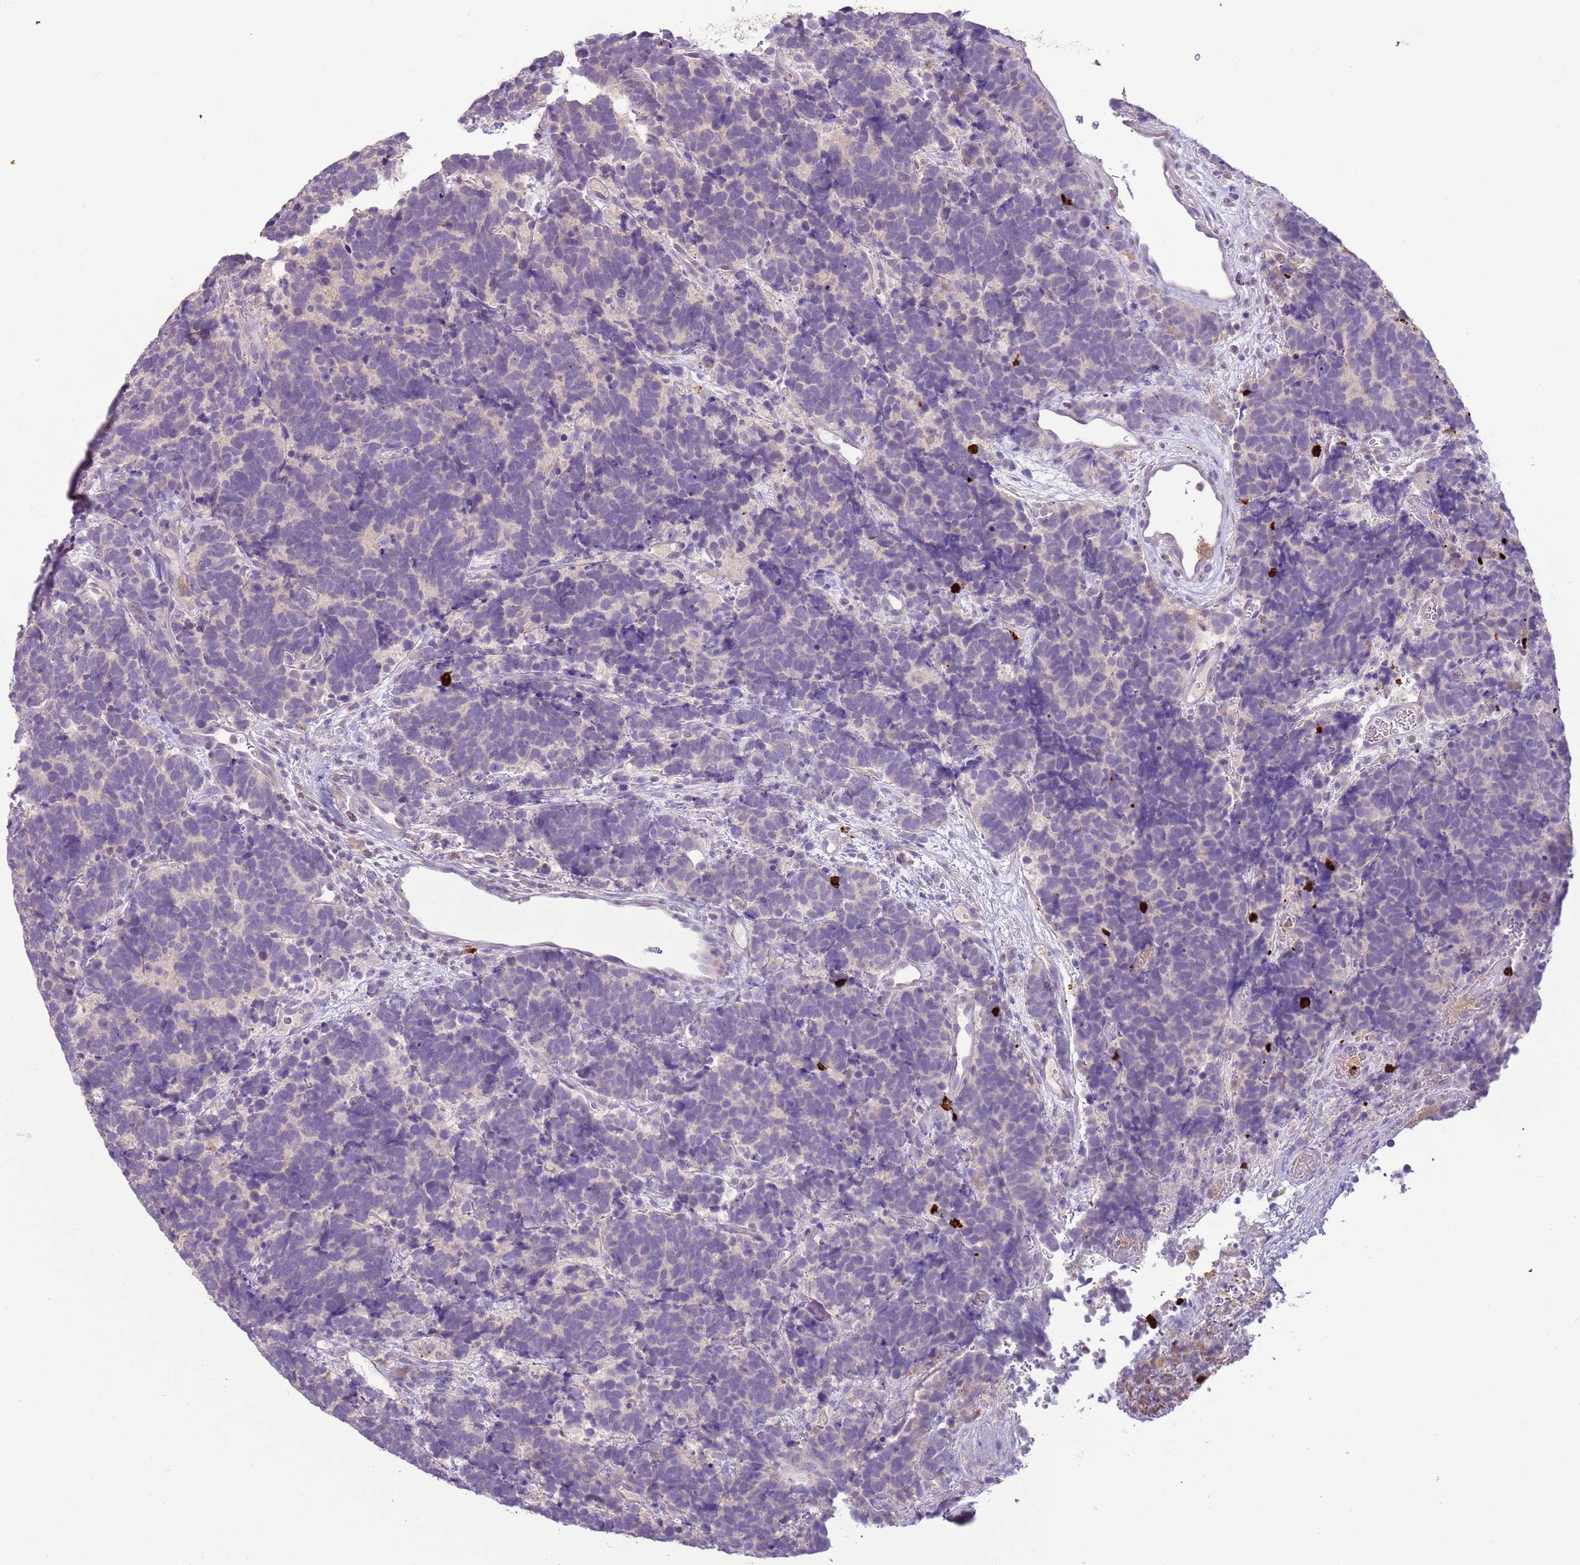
{"staining": {"intensity": "negative", "quantity": "none", "location": "none"}, "tissue": "carcinoid", "cell_type": "Tumor cells", "image_type": "cancer", "snomed": [{"axis": "morphology", "description": "Carcinoma, NOS"}, {"axis": "morphology", "description": "Carcinoid, malignant, NOS"}, {"axis": "topography", "description": "Urinary bladder"}], "caption": "Image shows no significant protein staining in tumor cells of carcinoid.", "gene": "IL2RG", "patient": {"sex": "male", "age": 57}}